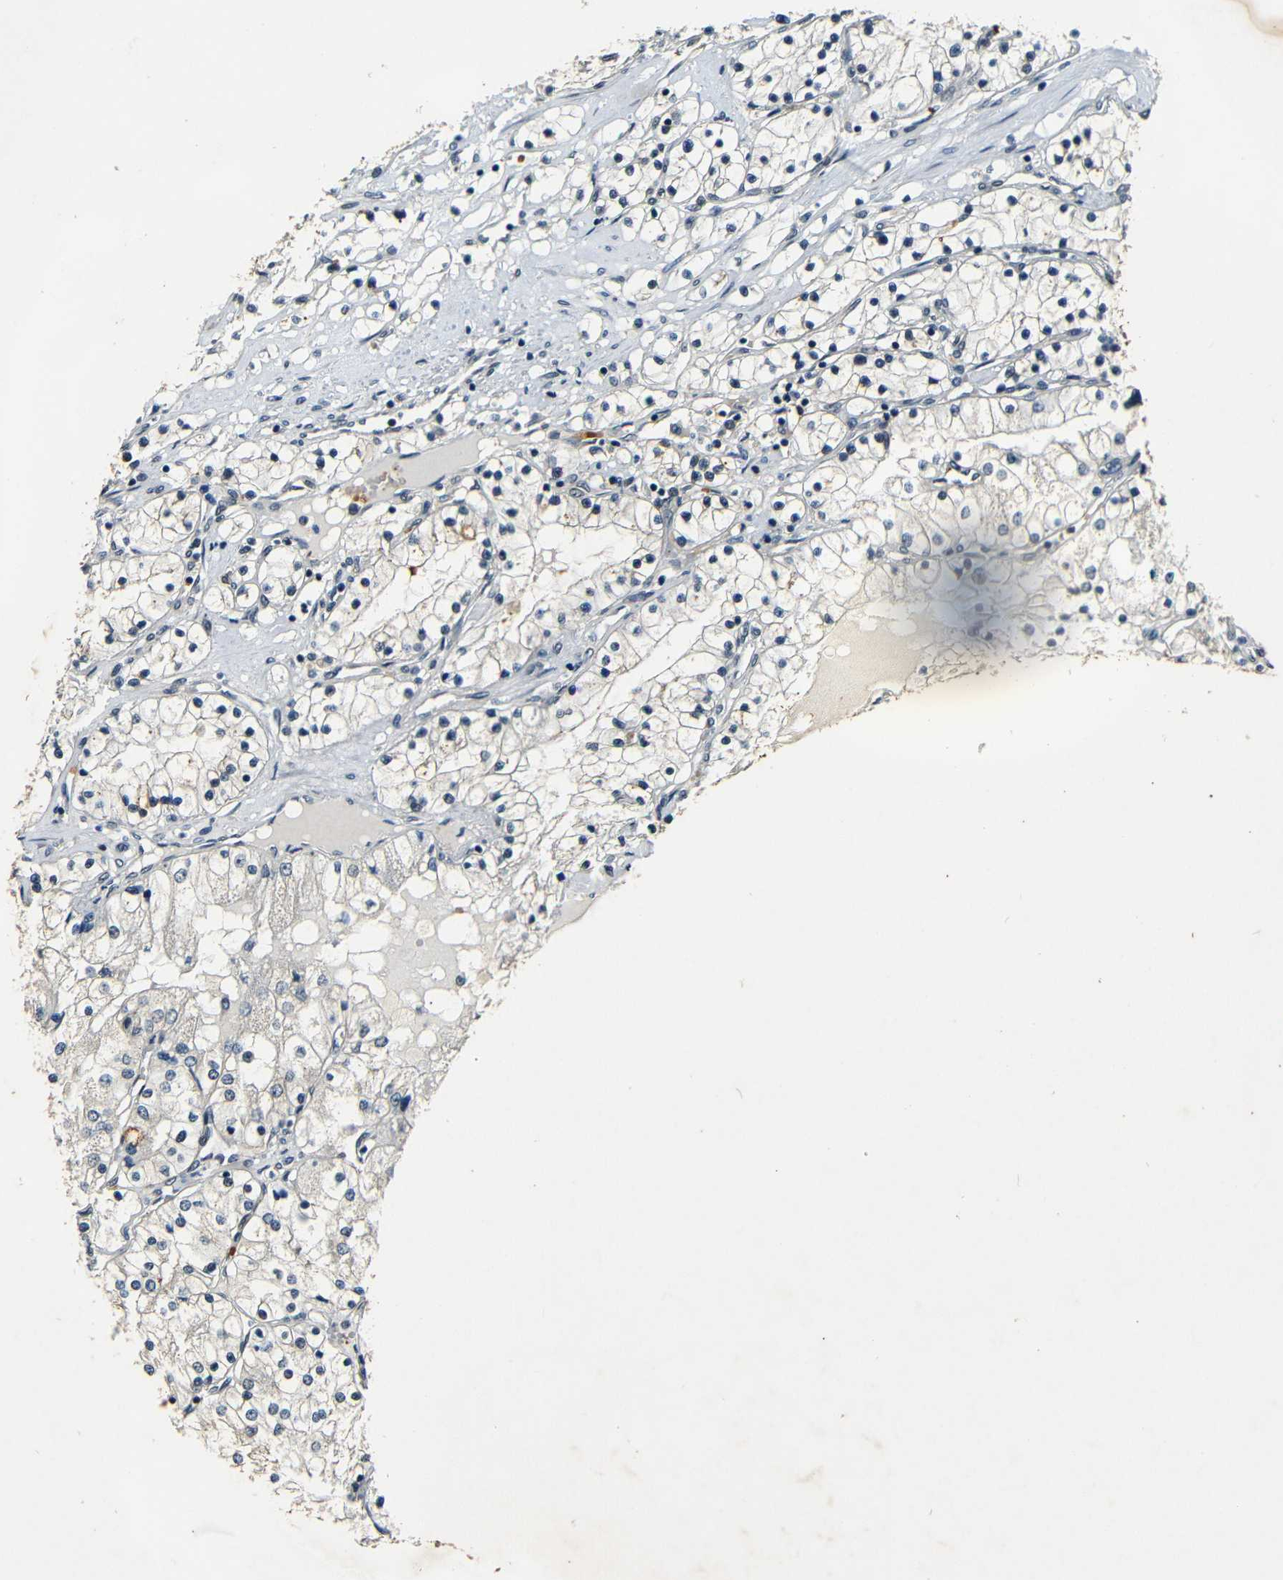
{"staining": {"intensity": "weak", "quantity": "<25%", "location": "nuclear"}, "tissue": "renal cancer", "cell_type": "Tumor cells", "image_type": "cancer", "snomed": [{"axis": "morphology", "description": "Adenocarcinoma, NOS"}, {"axis": "topography", "description": "Kidney"}], "caption": "The photomicrograph demonstrates no significant expression in tumor cells of renal cancer (adenocarcinoma). The staining was performed using DAB (3,3'-diaminobenzidine) to visualize the protein expression in brown, while the nuclei were stained in blue with hematoxylin (Magnification: 20x).", "gene": "FOXD4", "patient": {"sex": "male", "age": 68}}